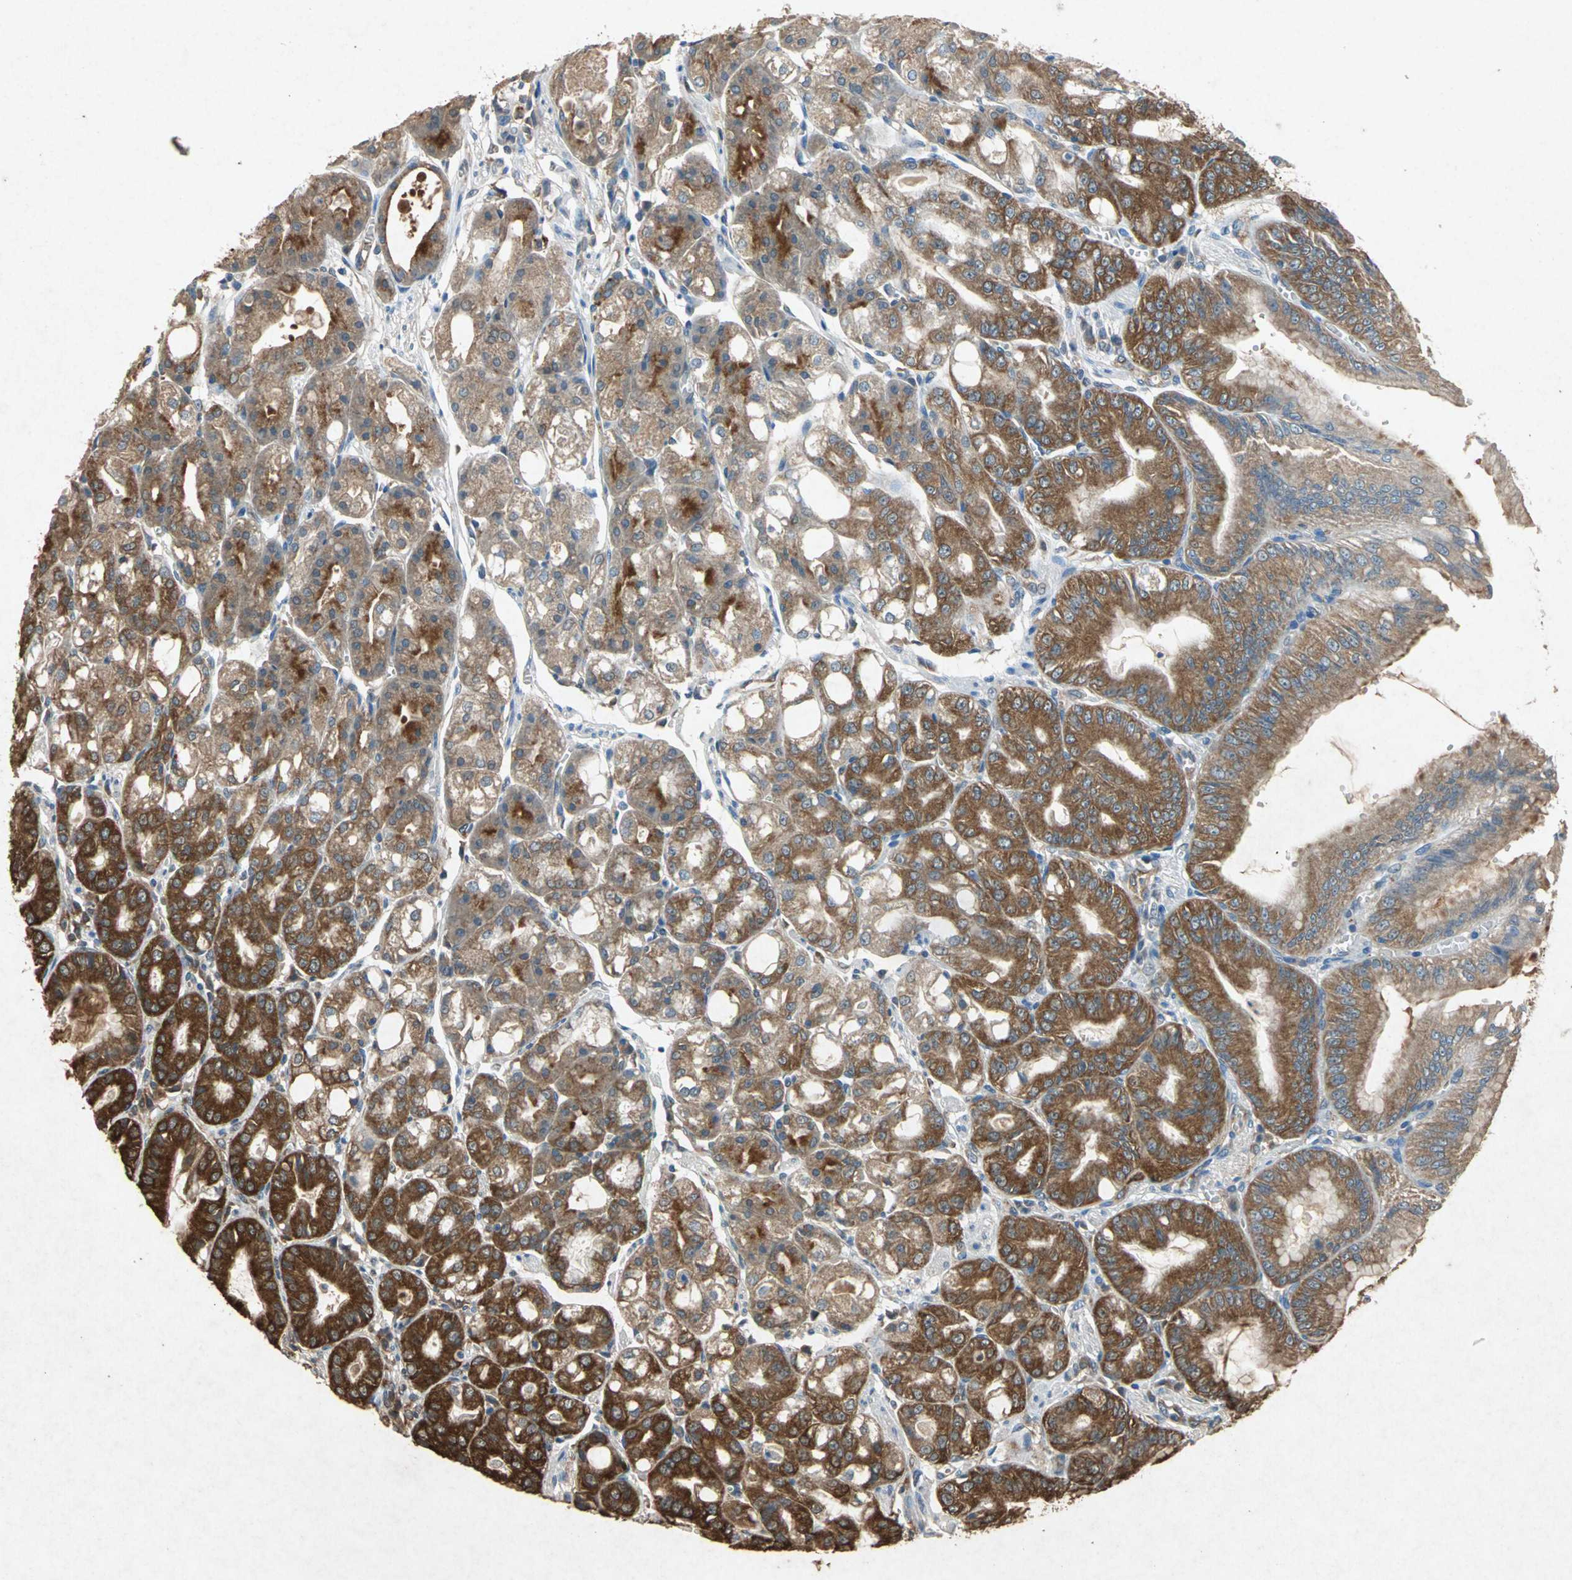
{"staining": {"intensity": "moderate", "quantity": ">75%", "location": "cytoplasmic/membranous"}, "tissue": "stomach", "cell_type": "Glandular cells", "image_type": "normal", "snomed": [{"axis": "morphology", "description": "Normal tissue, NOS"}, {"axis": "topography", "description": "Stomach, lower"}], "caption": "Immunohistochemistry (DAB (3,3'-diaminobenzidine)) staining of unremarkable stomach demonstrates moderate cytoplasmic/membranous protein staining in about >75% of glandular cells. Immunohistochemistry (ihc) stains the protein in brown and the nuclei are stained blue.", "gene": "HSP90AB1", "patient": {"sex": "male", "age": 71}}